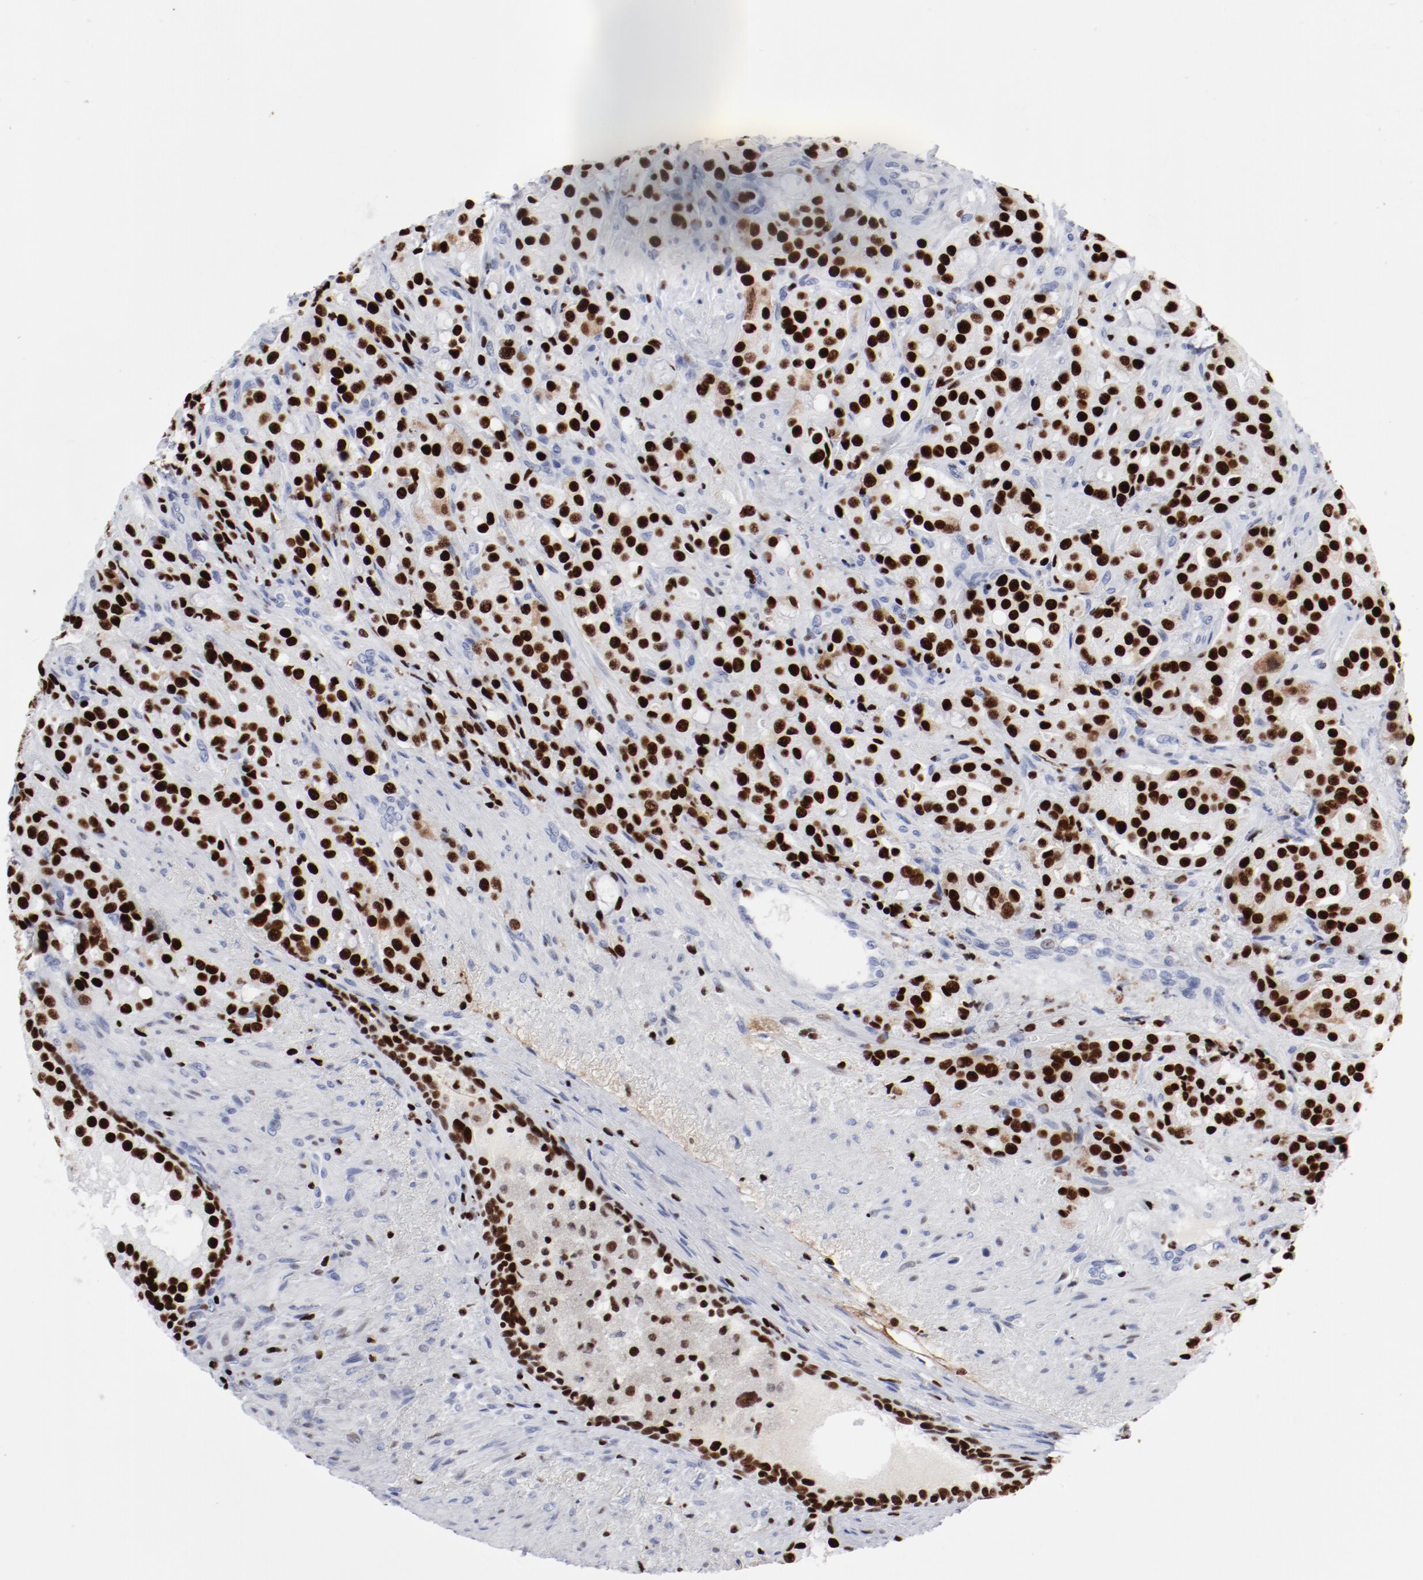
{"staining": {"intensity": "strong", "quantity": ">75%", "location": "cytoplasmic/membranous,nuclear"}, "tissue": "prostate cancer", "cell_type": "Tumor cells", "image_type": "cancer", "snomed": [{"axis": "morphology", "description": "Adenocarcinoma, High grade"}, {"axis": "topography", "description": "Prostate"}], "caption": "Strong cytoplasmic/membranous and nuclear expression is identified in approximately >75% of tumor cells in prostate adenocarcinoma (high-grade).", "gene": "SMARCC2", "patient": {"sex": "male", "age": 72}}